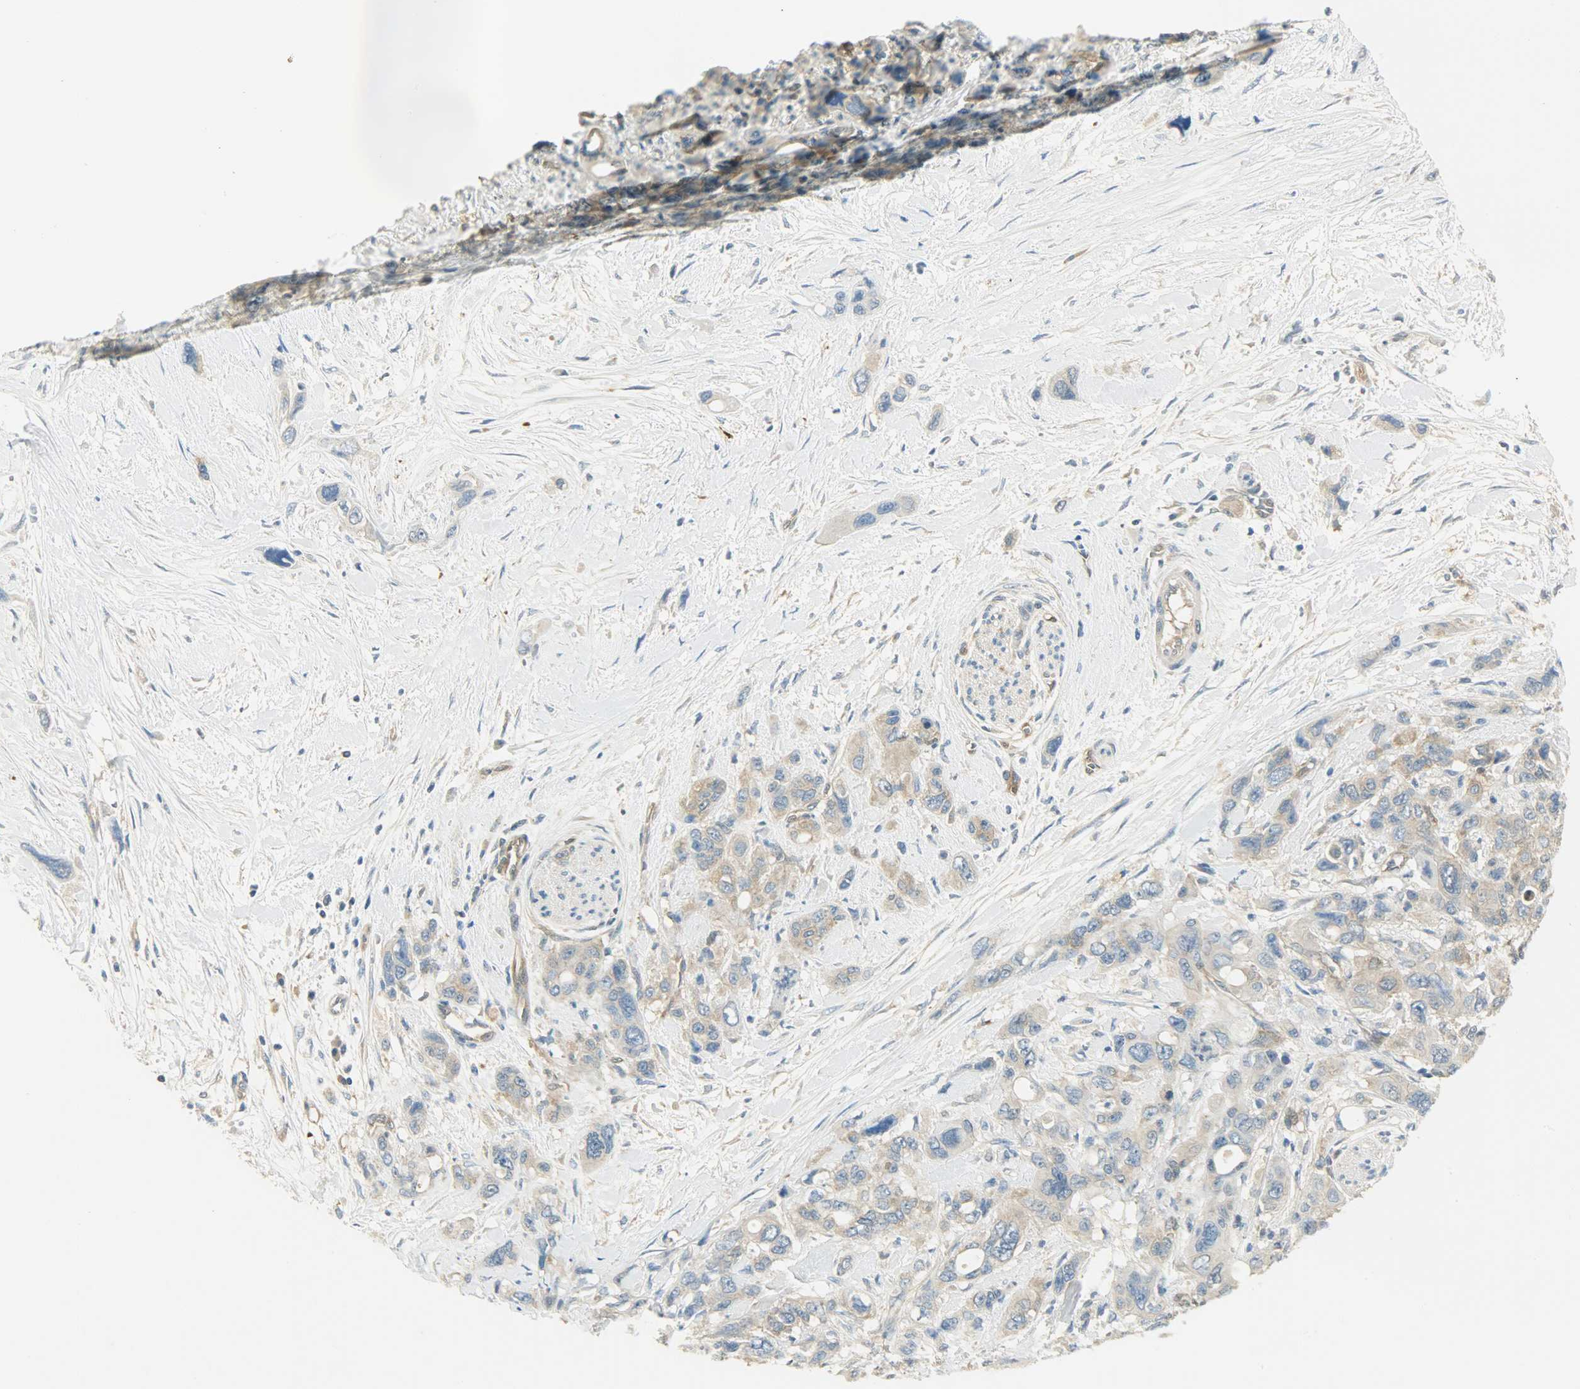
{"staining": {"intensity": "weak", "quantity": "25%-75%", "location": "cytoplasmic/membranous"}, "tissue": "pancreatic cancer", "cell_type": "Tumor cells", "image_type": "cancer", "snomed": [{"axis": "morphology", "description": "Adenocarcinoma, NOS"}, {"axis": "topography", "description": "Pancreas"}], "caption": "Immunohistochemical staining of human pancreatic adenocarcinoma displays low levels of weak cytoplasmic/membranous positivity in approximately 25%-75% of tumor cells.", "gene": "TSC22D2", "patient": {"sex": "male", "age": 46}}